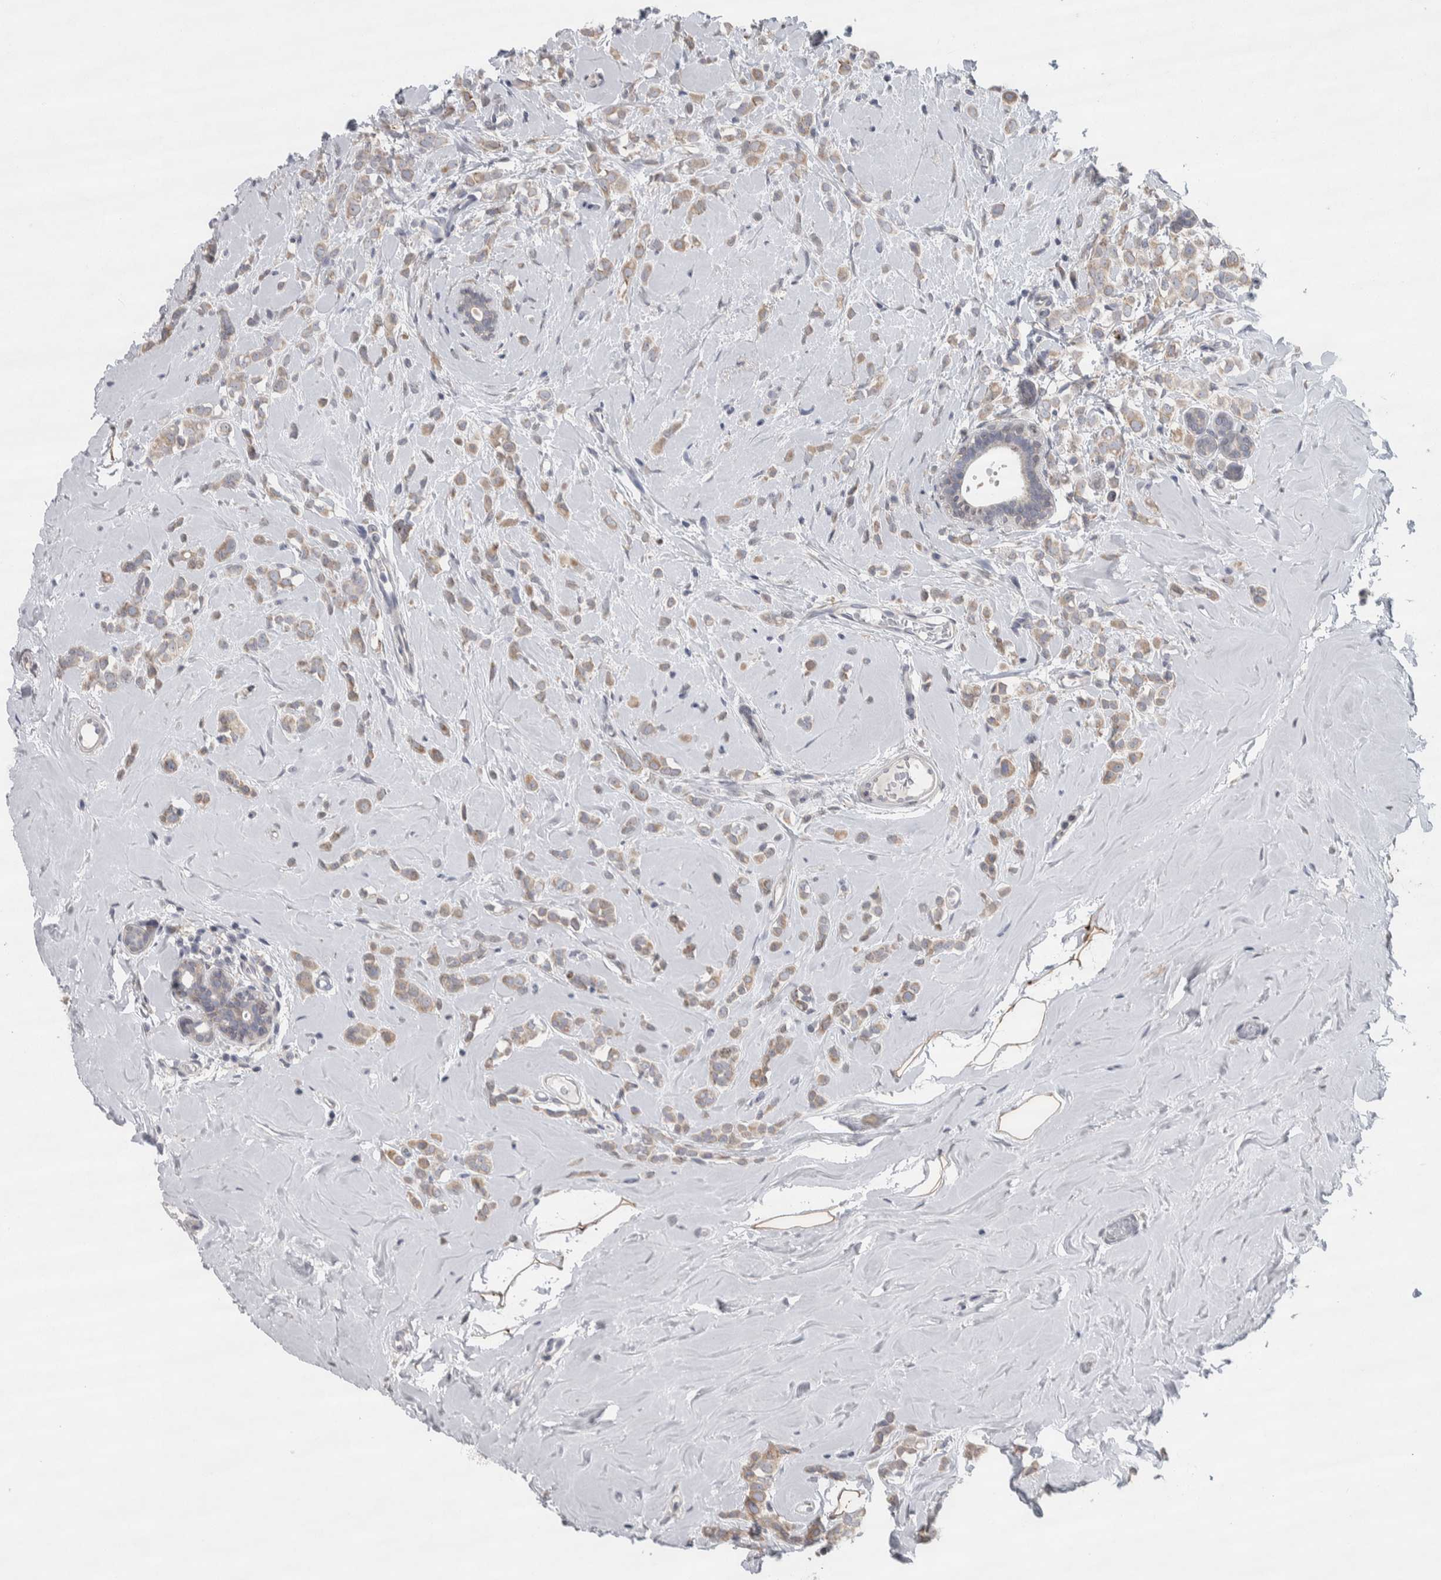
{"staining": {"intensity": "weak", "quantity": ">75%", "location": "cytoplasmic/membranous"}, "tissue": "breast cancer", "cell_type": "Tumor cells", "image_type": "cancer", "snomed": [{"axis": "morphology", "description": "Lobular carcinoma"}, {"axis": "topography", "description": "Breast"}], "caption": "Breast lobular carcinoma stained with a brown dye reveals weak cytoplasmic/membranous positive staining in about >75% of tumor cells.", "gene": "SIGMAR1", "patient": {"sex": "female", "age": 47}}